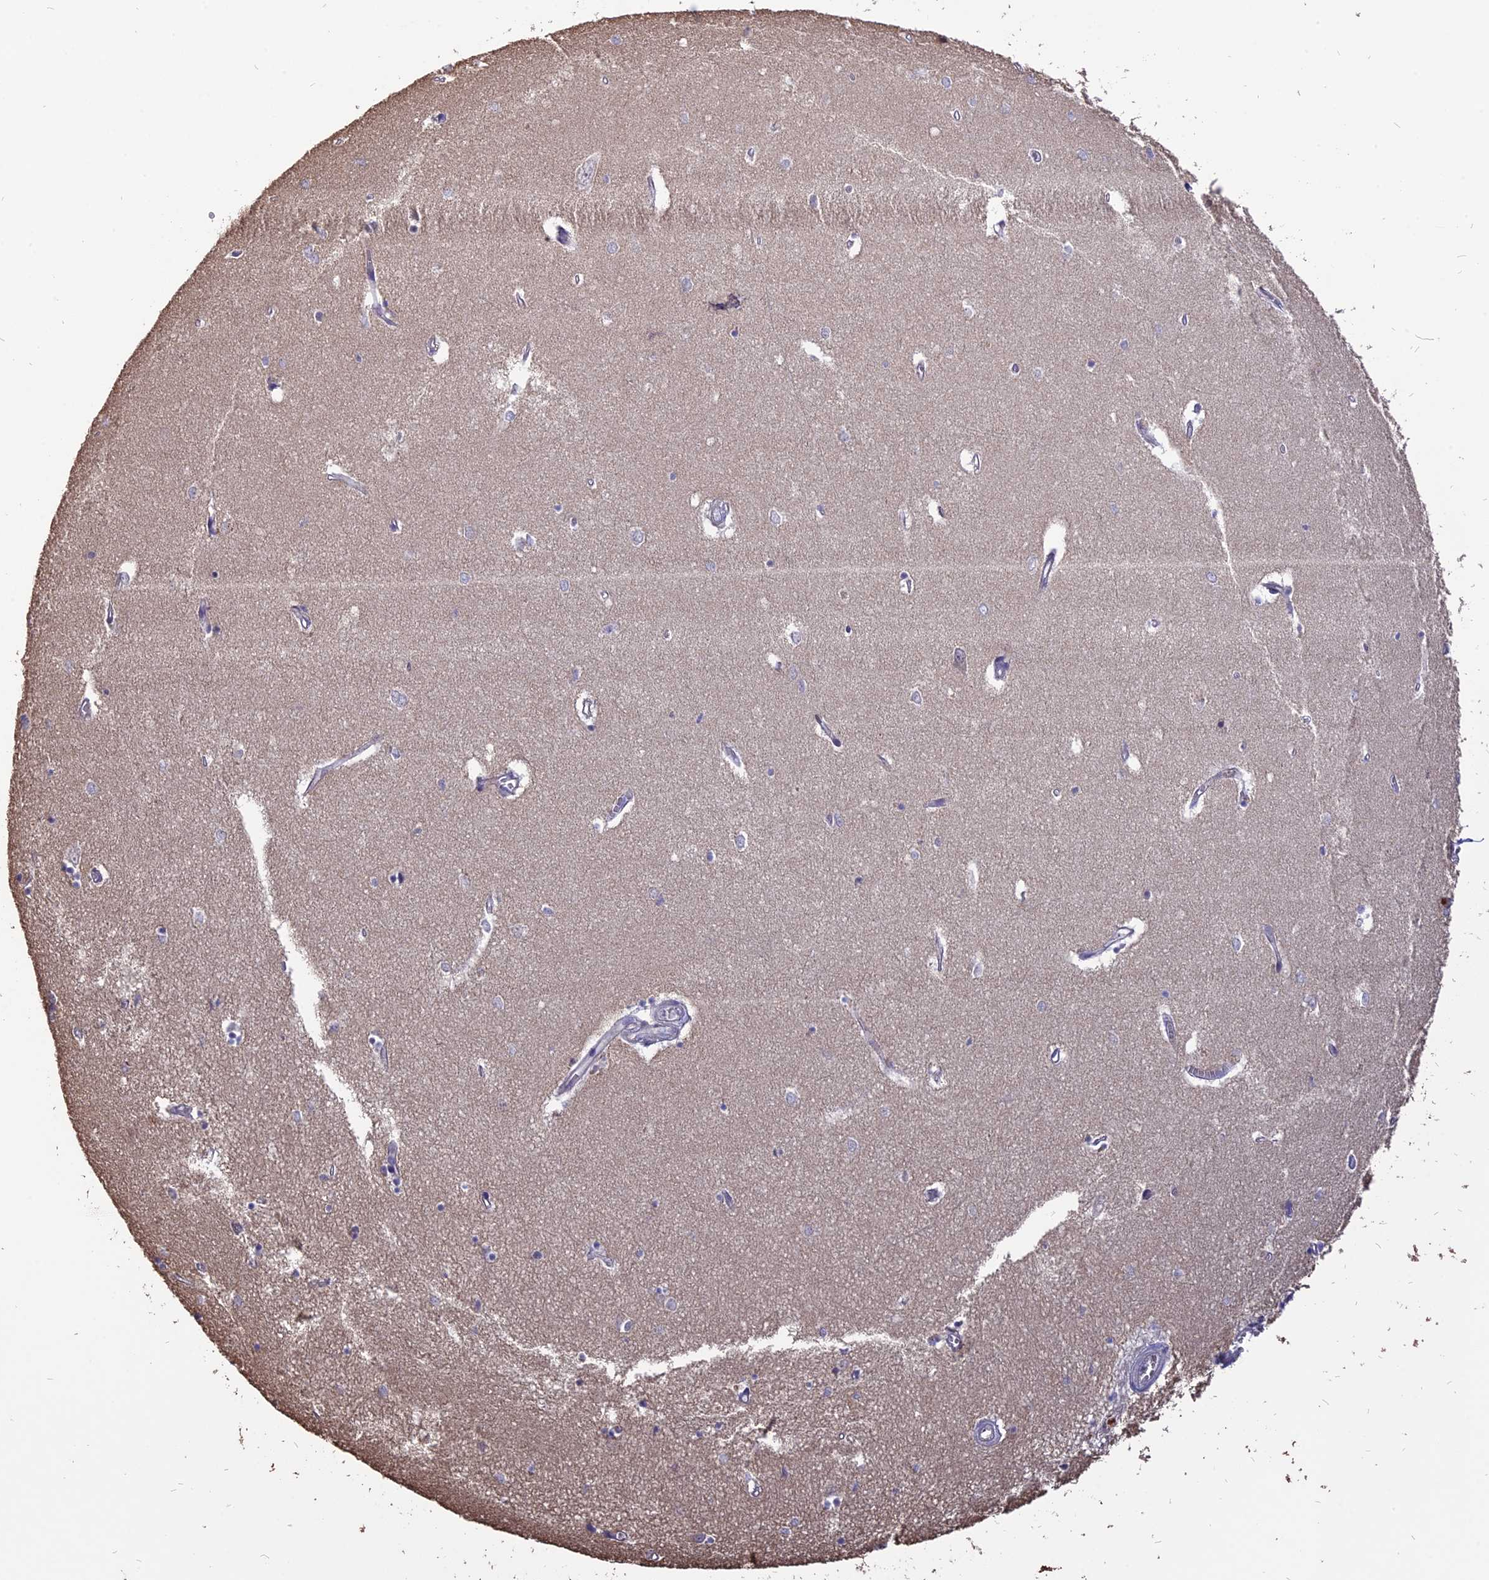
{"staining": {"intensity": "negative", "quantity": "none", "location": "none"}, "tissue": "hippocampus", "cell_type": "Glial cells", "image_type": "normal", "snomed": [{"axis": "morphology", "description": "Normal tissue, NOS"}, {"axis": "topography", "description": "Hippocampus"}], "caption": "Hippocampus stained for a protein using IHC displays no expression glial cells.", "gene": "CARMIL2", "patient": {"sex": "female", "age": 64}}